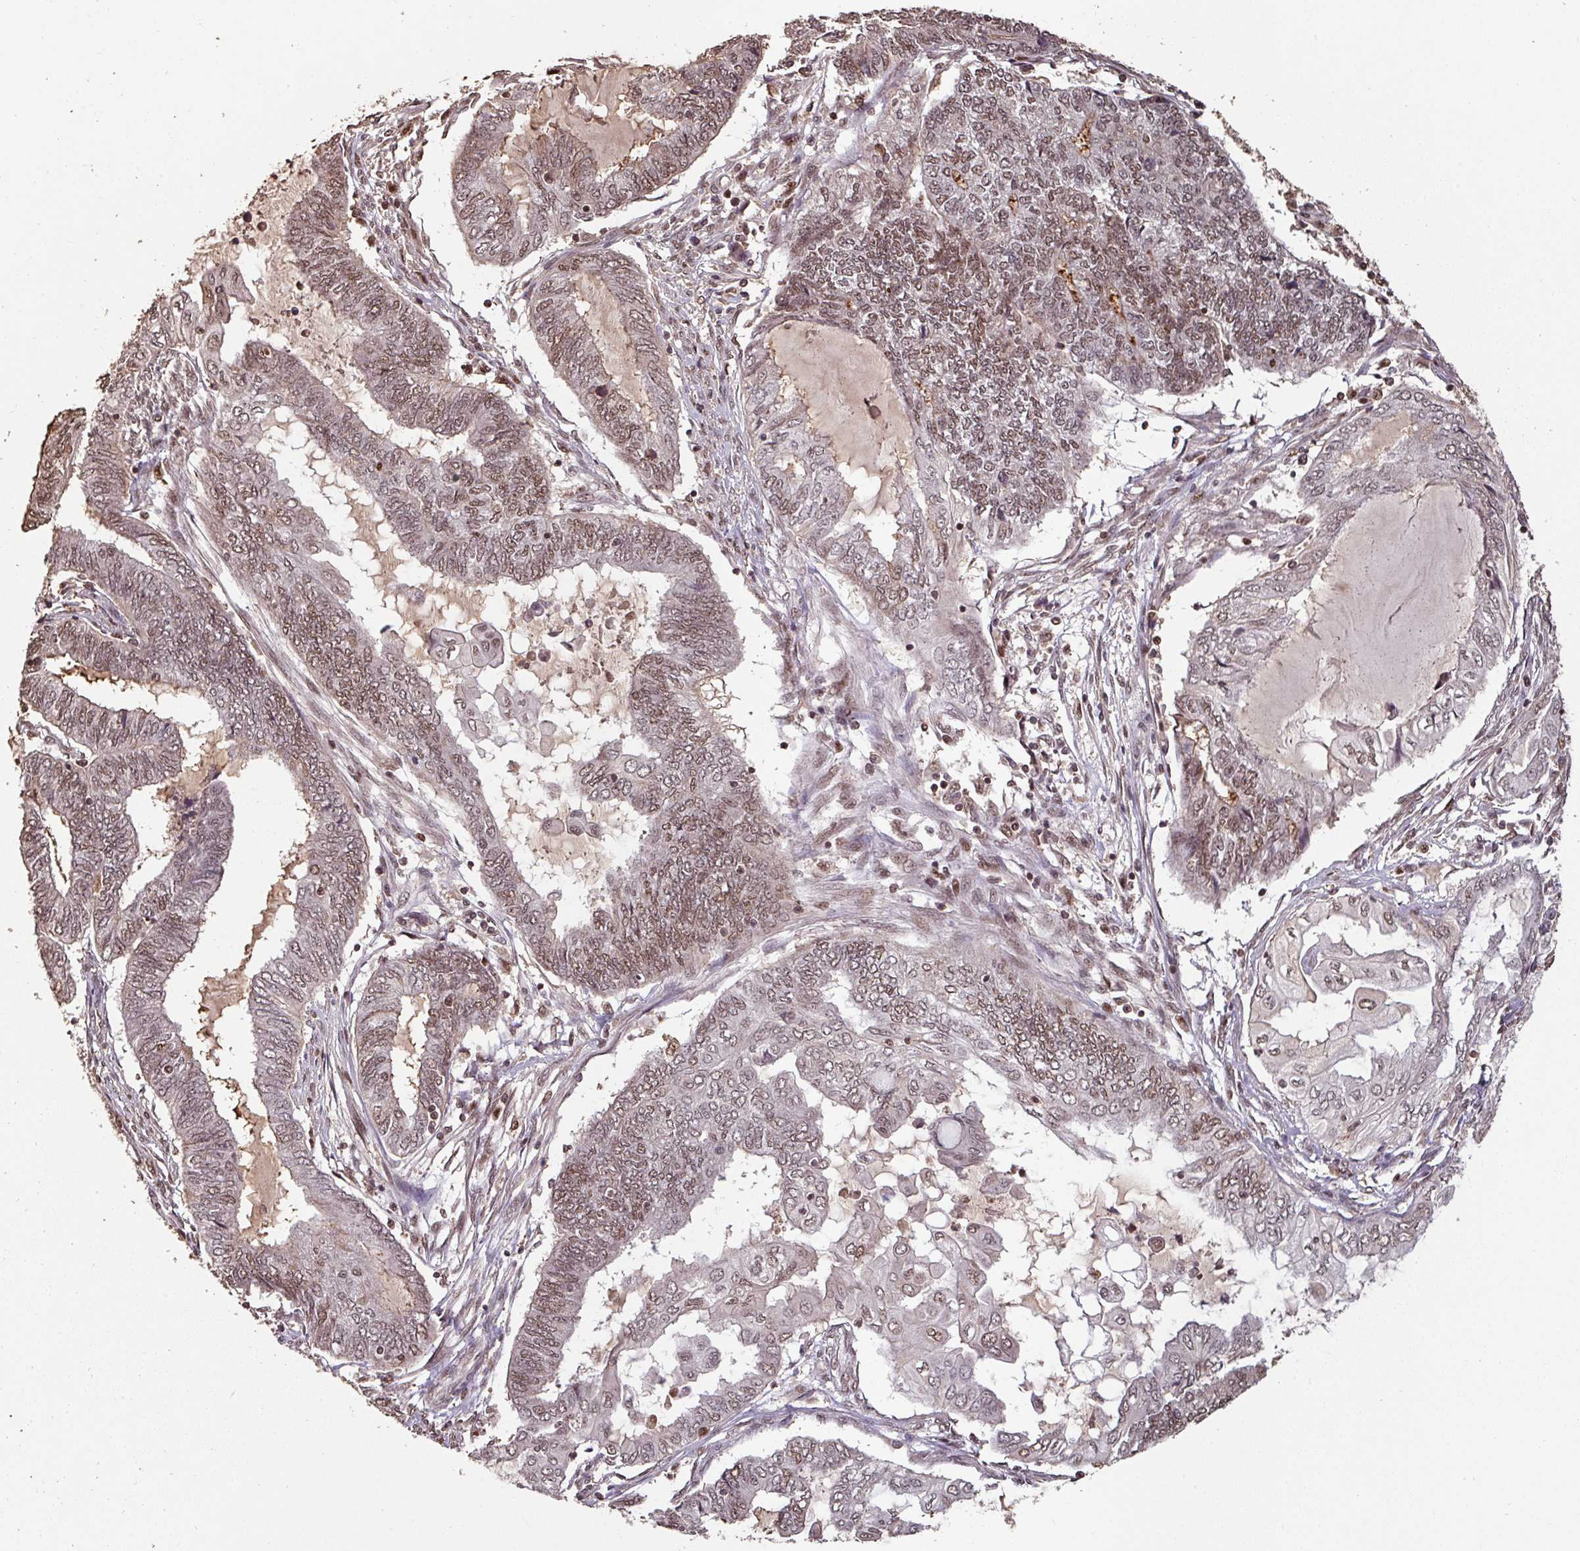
{"staining": {"intensity": "moderate", "quantity": ">75%", "location": "nuclear"}, "tissue": "endometrial cancer", "cell_type": "Tumor cells", "image_type": "cancer", "snomed": [{"axis": "morphology", "description": "Adenocarcinoma, NOS"}, {"axis": "topography", "description": "Uterus"}, {"axis": "topography", "description": "Endometrium"}], "caption": "The photomicrograph displays staining of adenocarcinoma (endometrial), revealing moderate nuclear protein staining (brown color) within tumor cells.", "gene": "POLD1", "patient": {"sex": "female", "age": 70}}